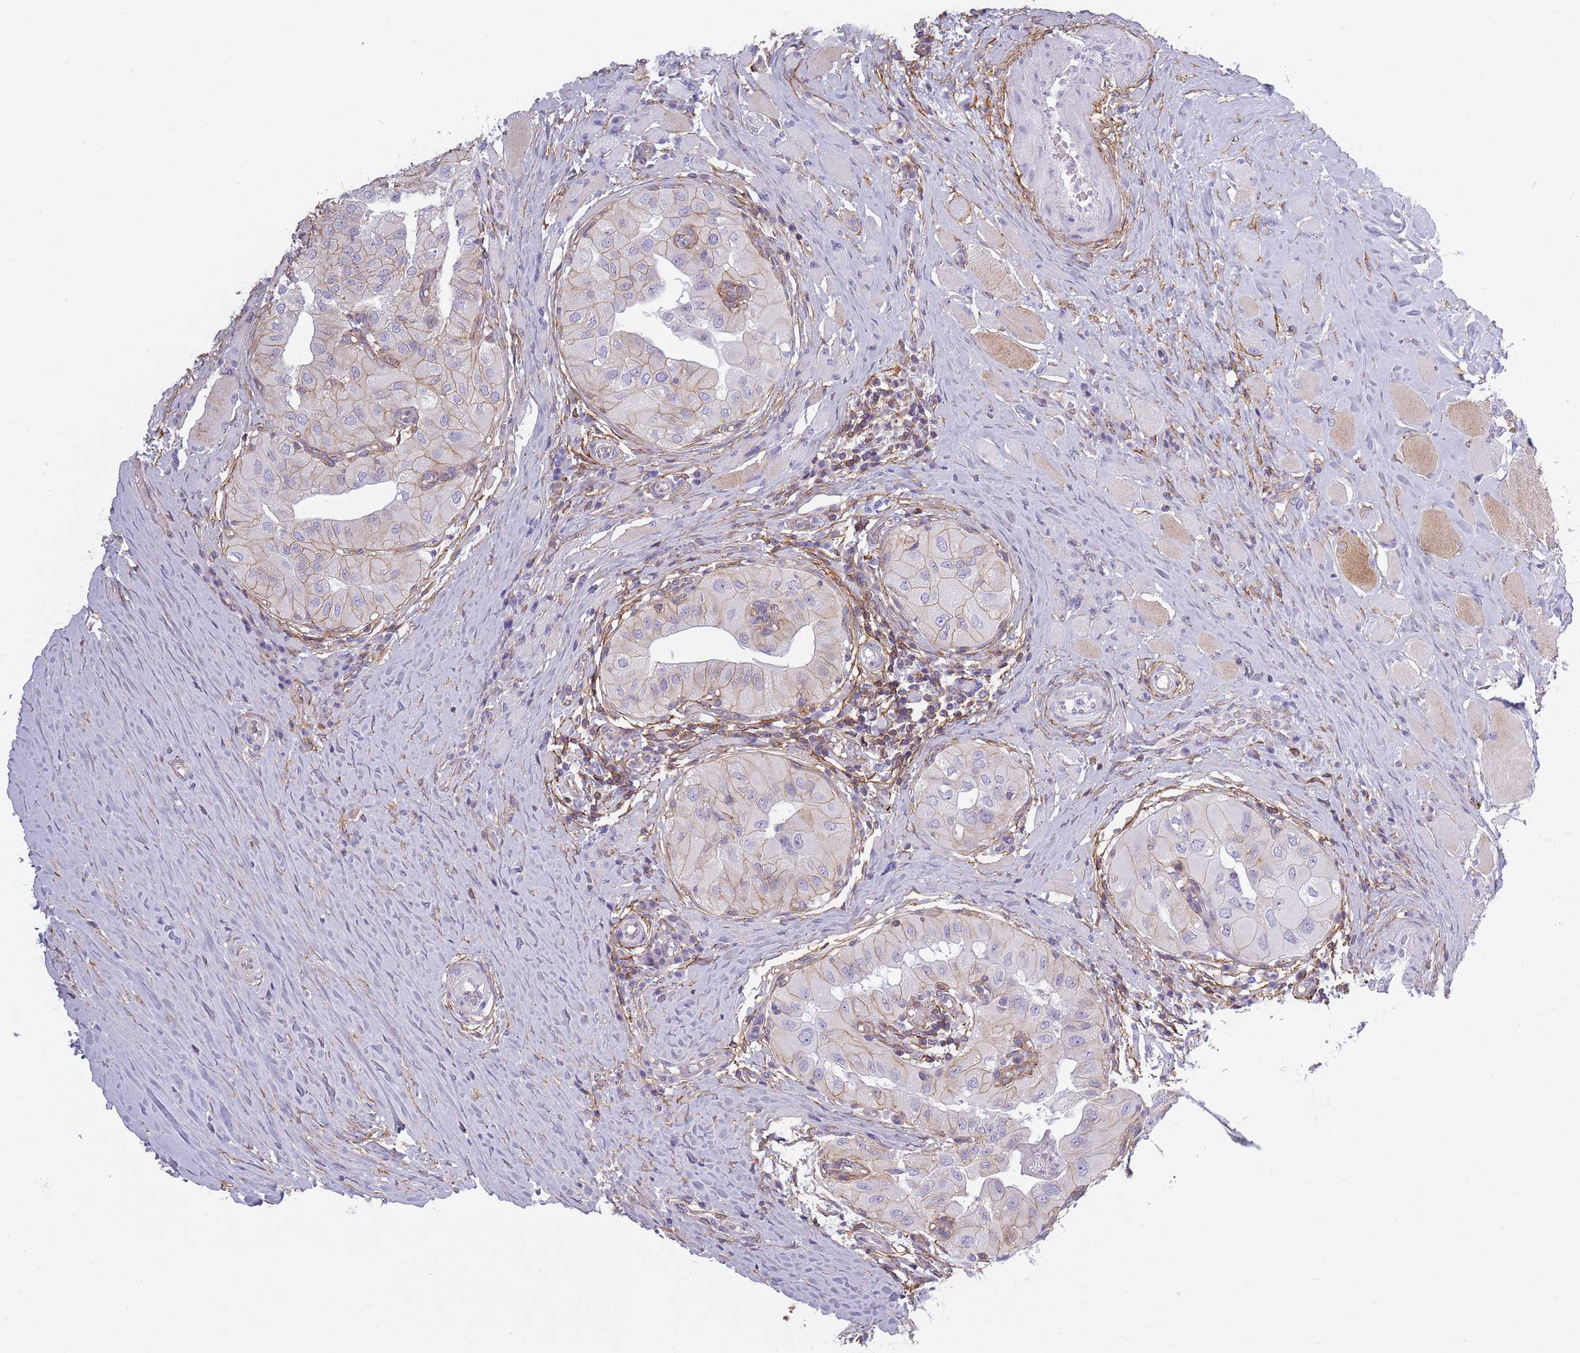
{"staining": {"intensity": "weak", "quantity": ">75%", "location": "cytoplasmic/membranous"}, "tissue": "thyroid cancer", "cell_type": "Tumor cells", "image_type": "cancer", "snomed": [{"axis": "morphology", "description": "Papillary adenocarcinoma, NOS"}, {"axis": "topography", "description": "Thyroid gland"}], "caption": "Human thyroid cancer stained for a protein (brown) demonstrates weak cytoplasmic/membranous positive staining in about >75% of tumor cells.", "gene": "ADD1", "patient": {"sex": "female", "age": 59}}